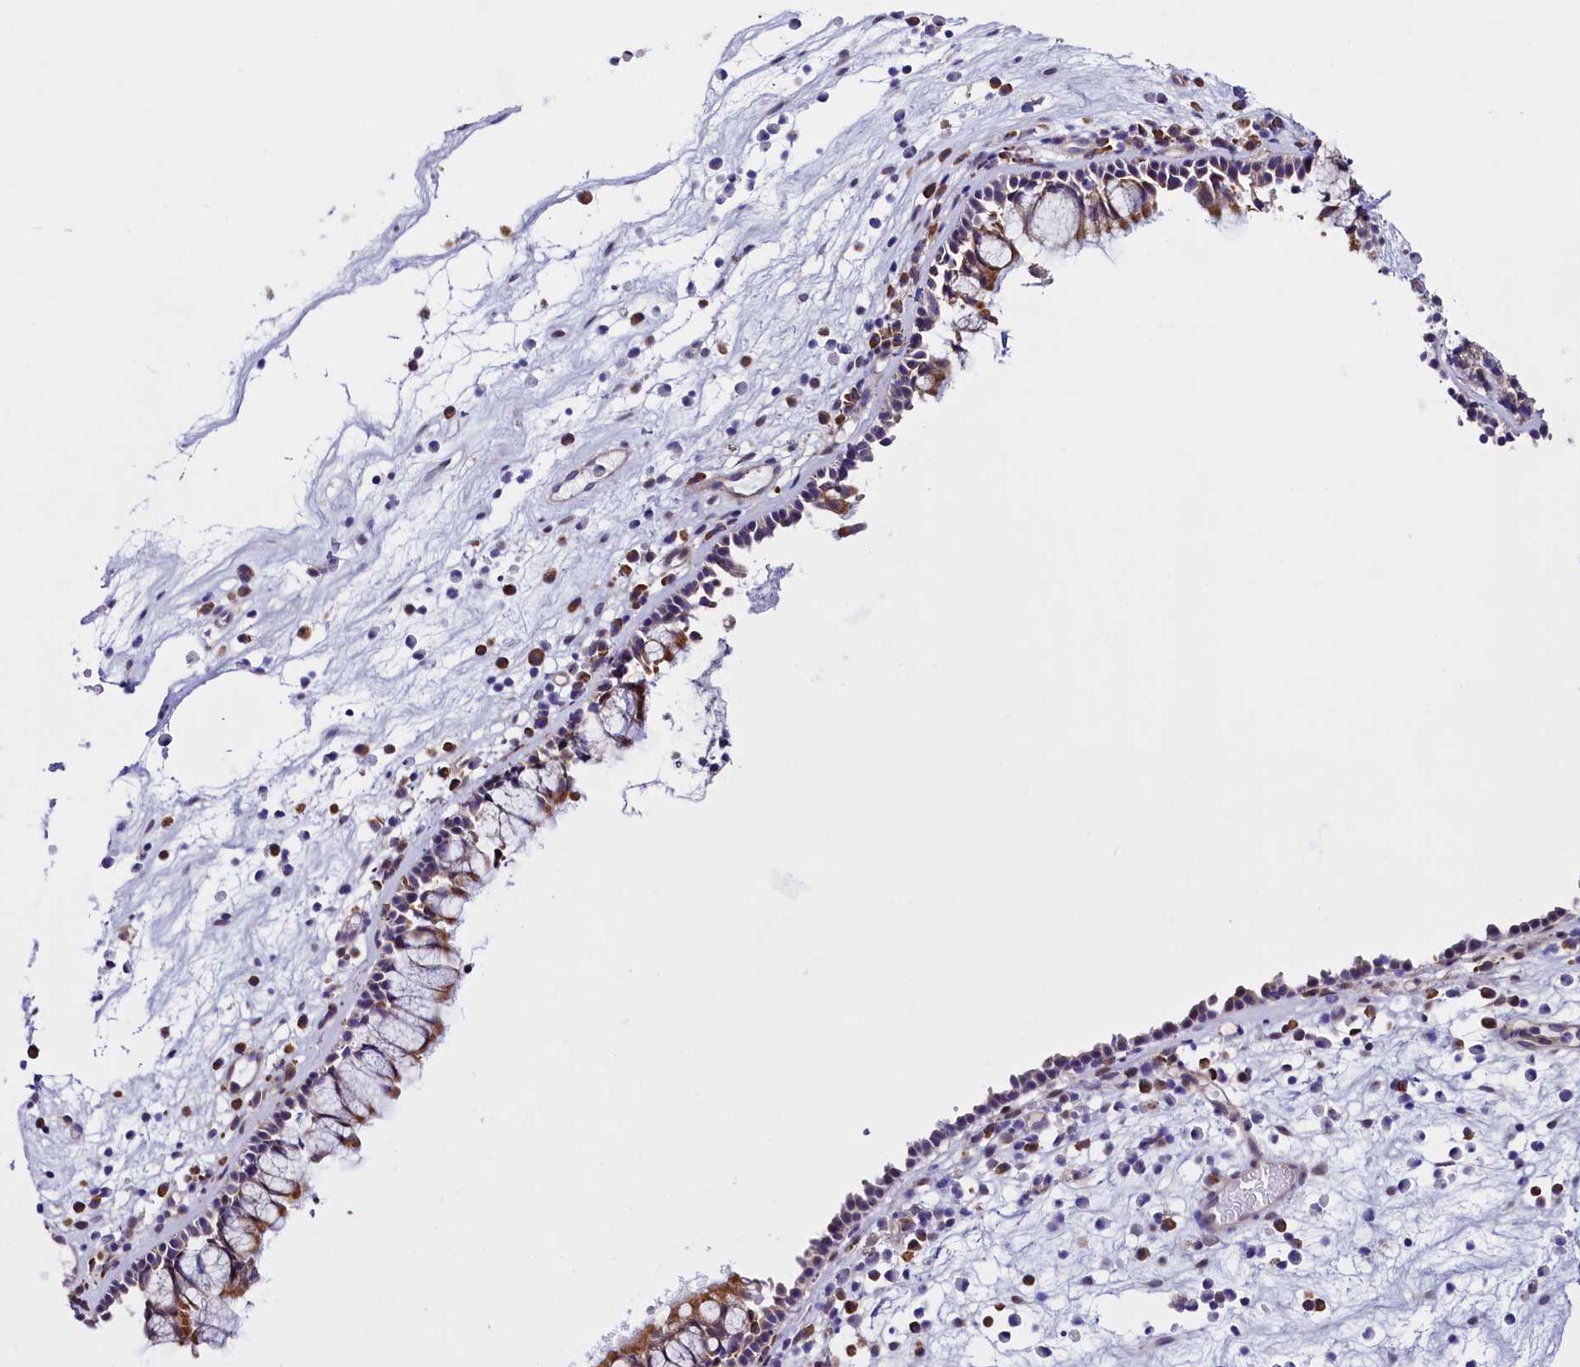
{"staining": {"intensity": "moderate", "quantity": "25%-75%", "location": "cytoplasmic/membranous"}, "tissue": "nasopharynx", "cell_type": "Respiratory epithelial cells", "image_type": "normal", "snomed": [{"axis": "morphology", "description": "Normal tissue, NOS"}, {"axis": "morphology", "description": "Inflammation, NOS"}, {"axis": "morphology", "description": "Malignant melanoma, Metastatic site"}, {"axis": "topography", "description": "Nasopharynx"}], "caption": "Nasopharynx stained for a protein demonstrates moderate cytoplasmic/membranous positivity in respiratory epithelial cells. Ihc stains the protein of interest in brown and the nuclei are stained blue.", "gene": "UACA", "patient": {"sex": "male", "age": 70}}